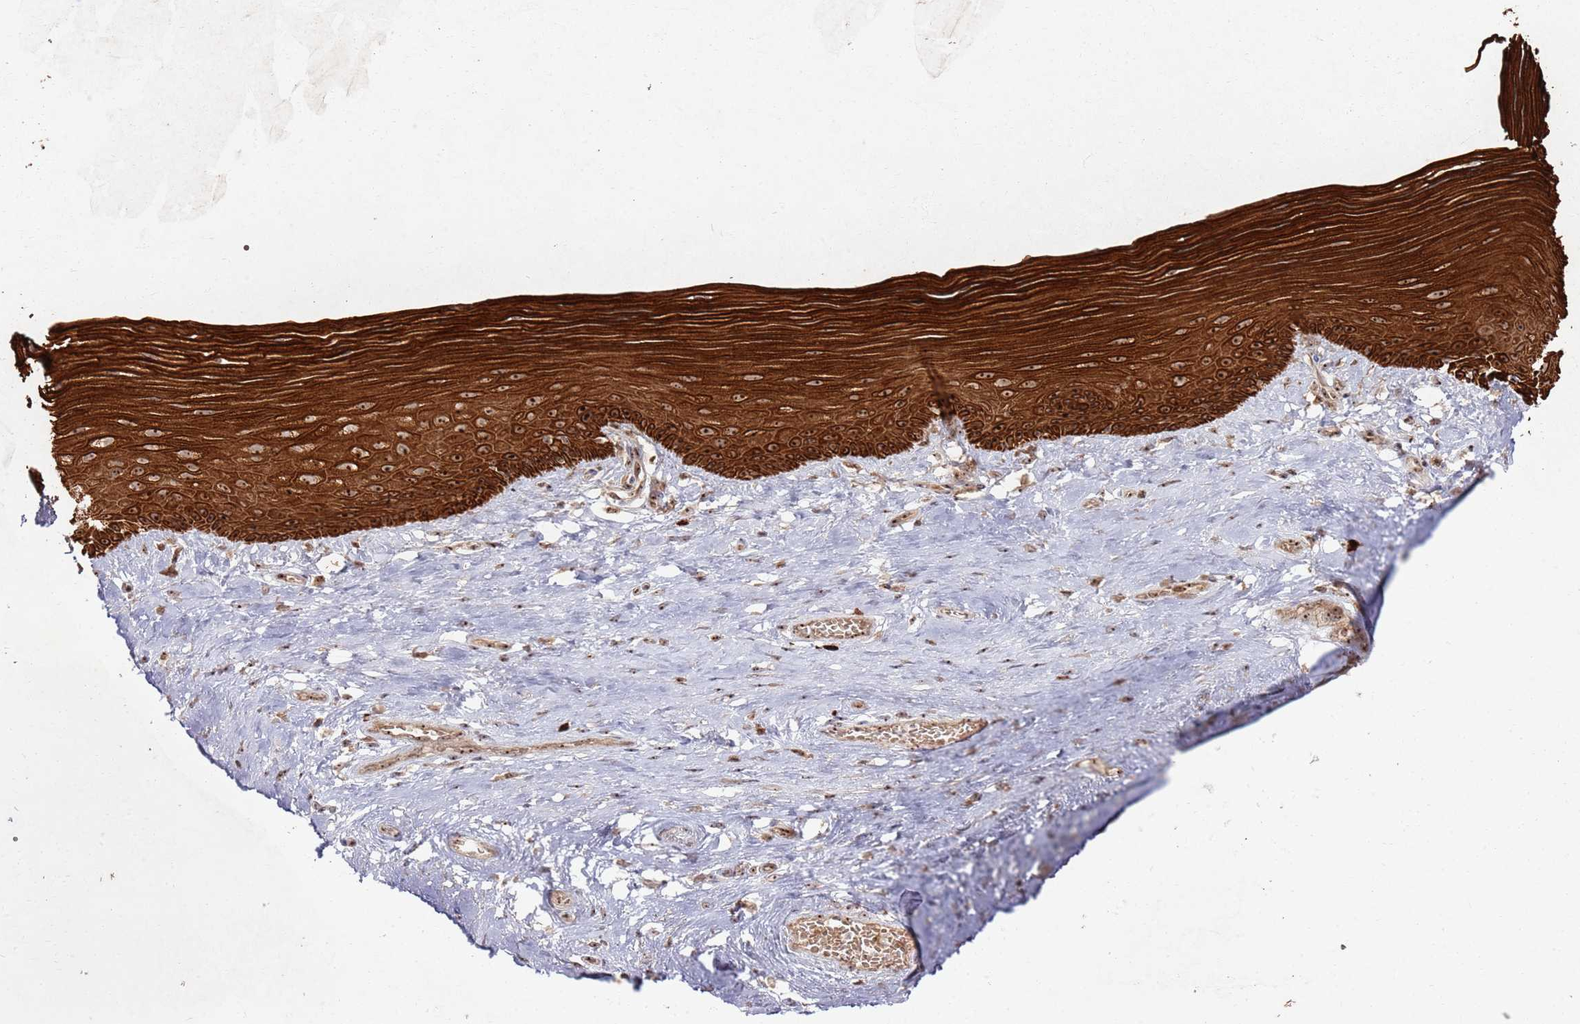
{"staining": {"intensity": "strong", "quantity": ">75%", "location": "cytoplasmic/membranous,nuclear"}, "tissue": "vagina", "cell_type": "Squamous epithelial cells", "image_type": "normal", "snomed": [{"axis": "morphology", "description": "Normal tissue, NOS"}, {"axis": "topography", "description": "Vagina"}], "caption": "A high-resolution photomicrograph shows IHC staining of benign vagina, which reveals strong cytoplasmic/membranous,nuclear positivity in about >75% of squamous epithelial cells.", "gene": "UTP11", "patient": {"sex": "female", "age": 46}}